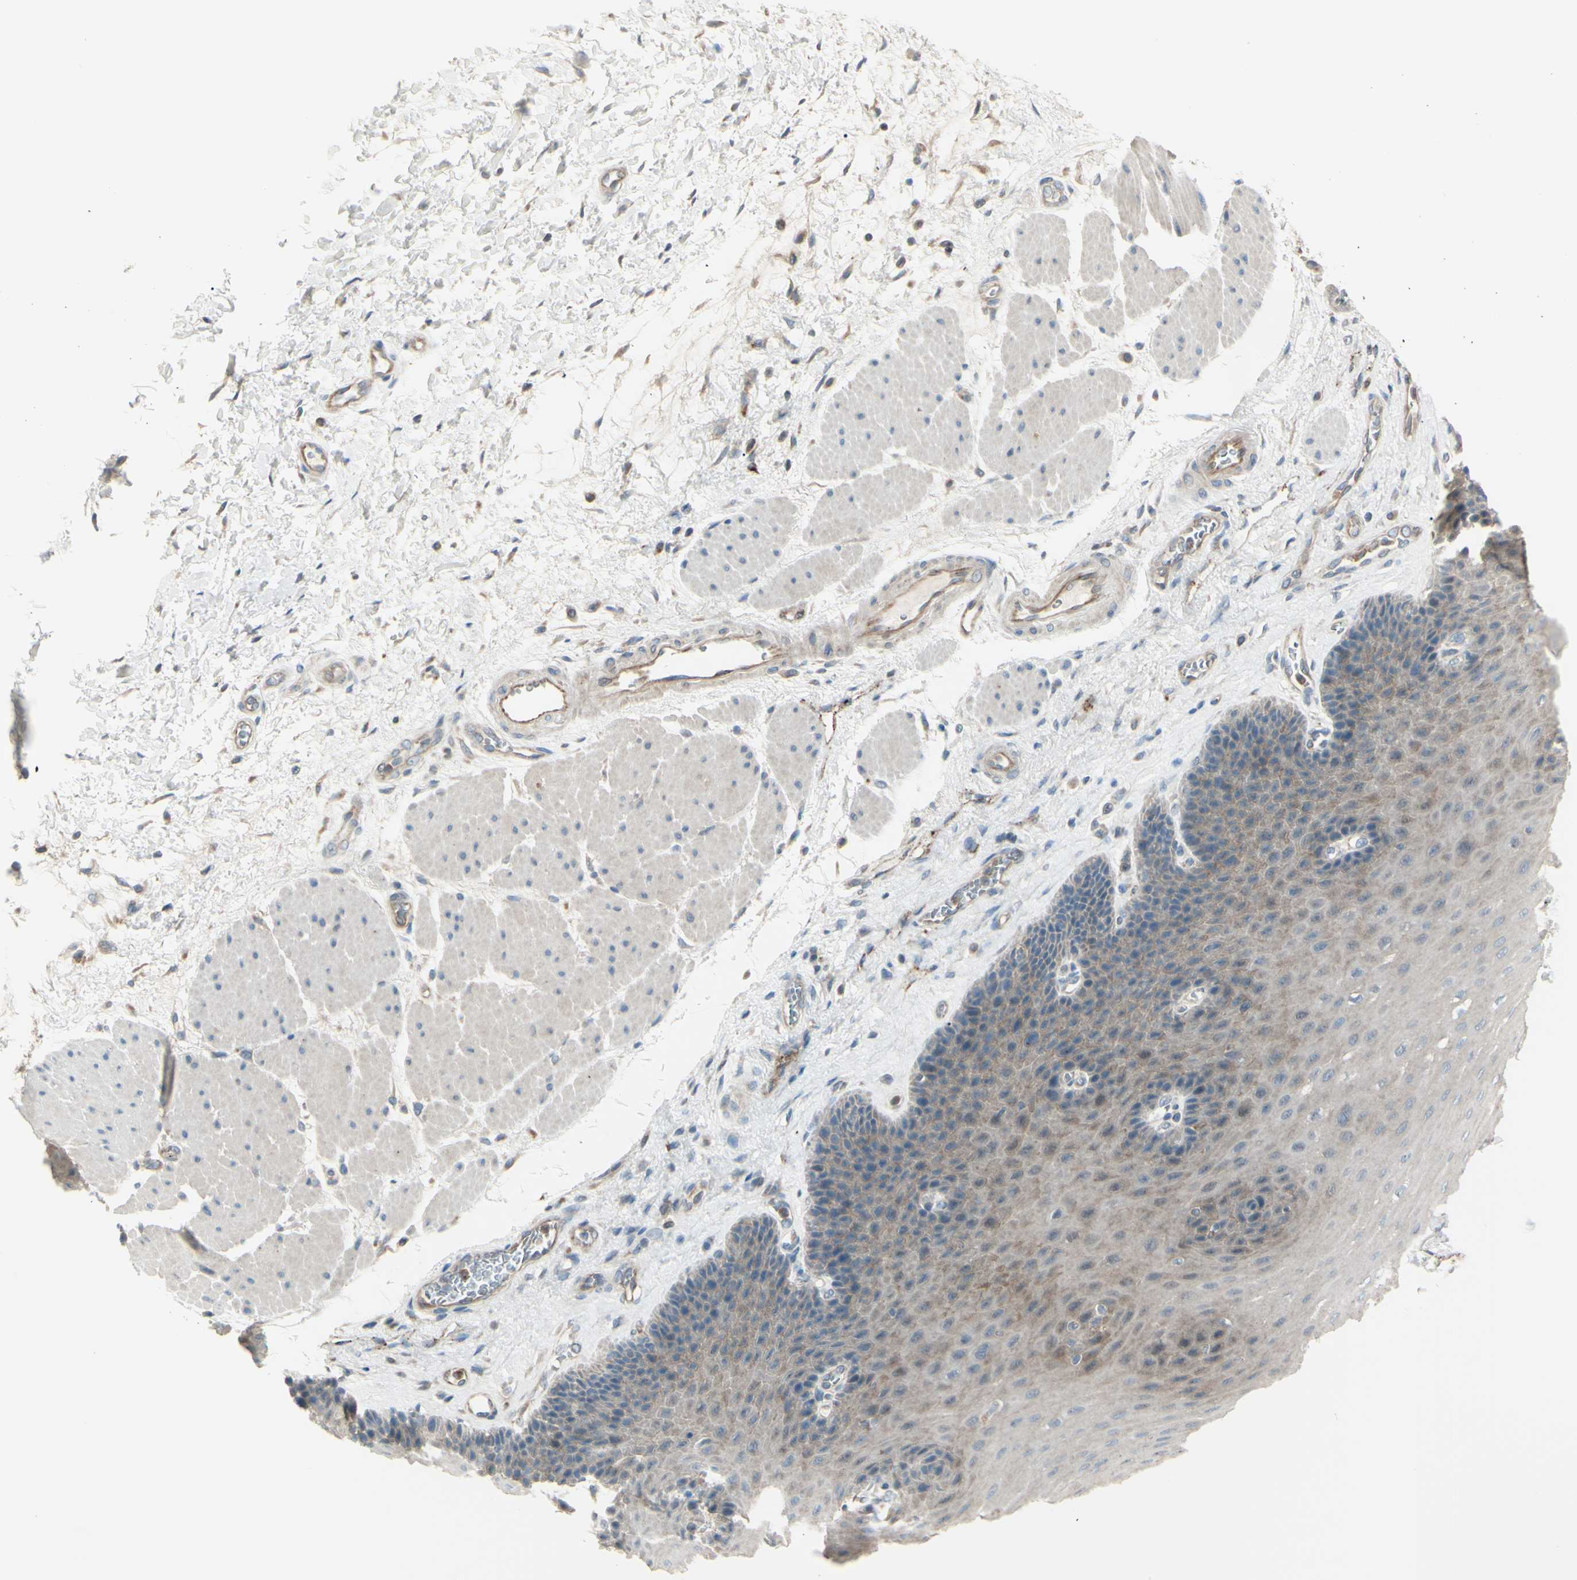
{"staining": {"intensity": "weak", "quantity": "25%-75%", "location": "cytoplasmic/membranous"}, "tissue": "esophagus", "cell_type": "Squamous epithelial cells", "image_type": "normal", "snomed": [{"axis": "morphology", "description": "Normal tissue, NOS"}, {"axis": "topography", "description": "Esophagus"}], "caption": "Brown immunohistochemical staining in normal esophagus reveals weak cytoplasmic/membranous staining in about 25%-75% of squamous epithelial cells.", "gene": "LMTK2", "patient": {"sex": "female", "age": 72}}